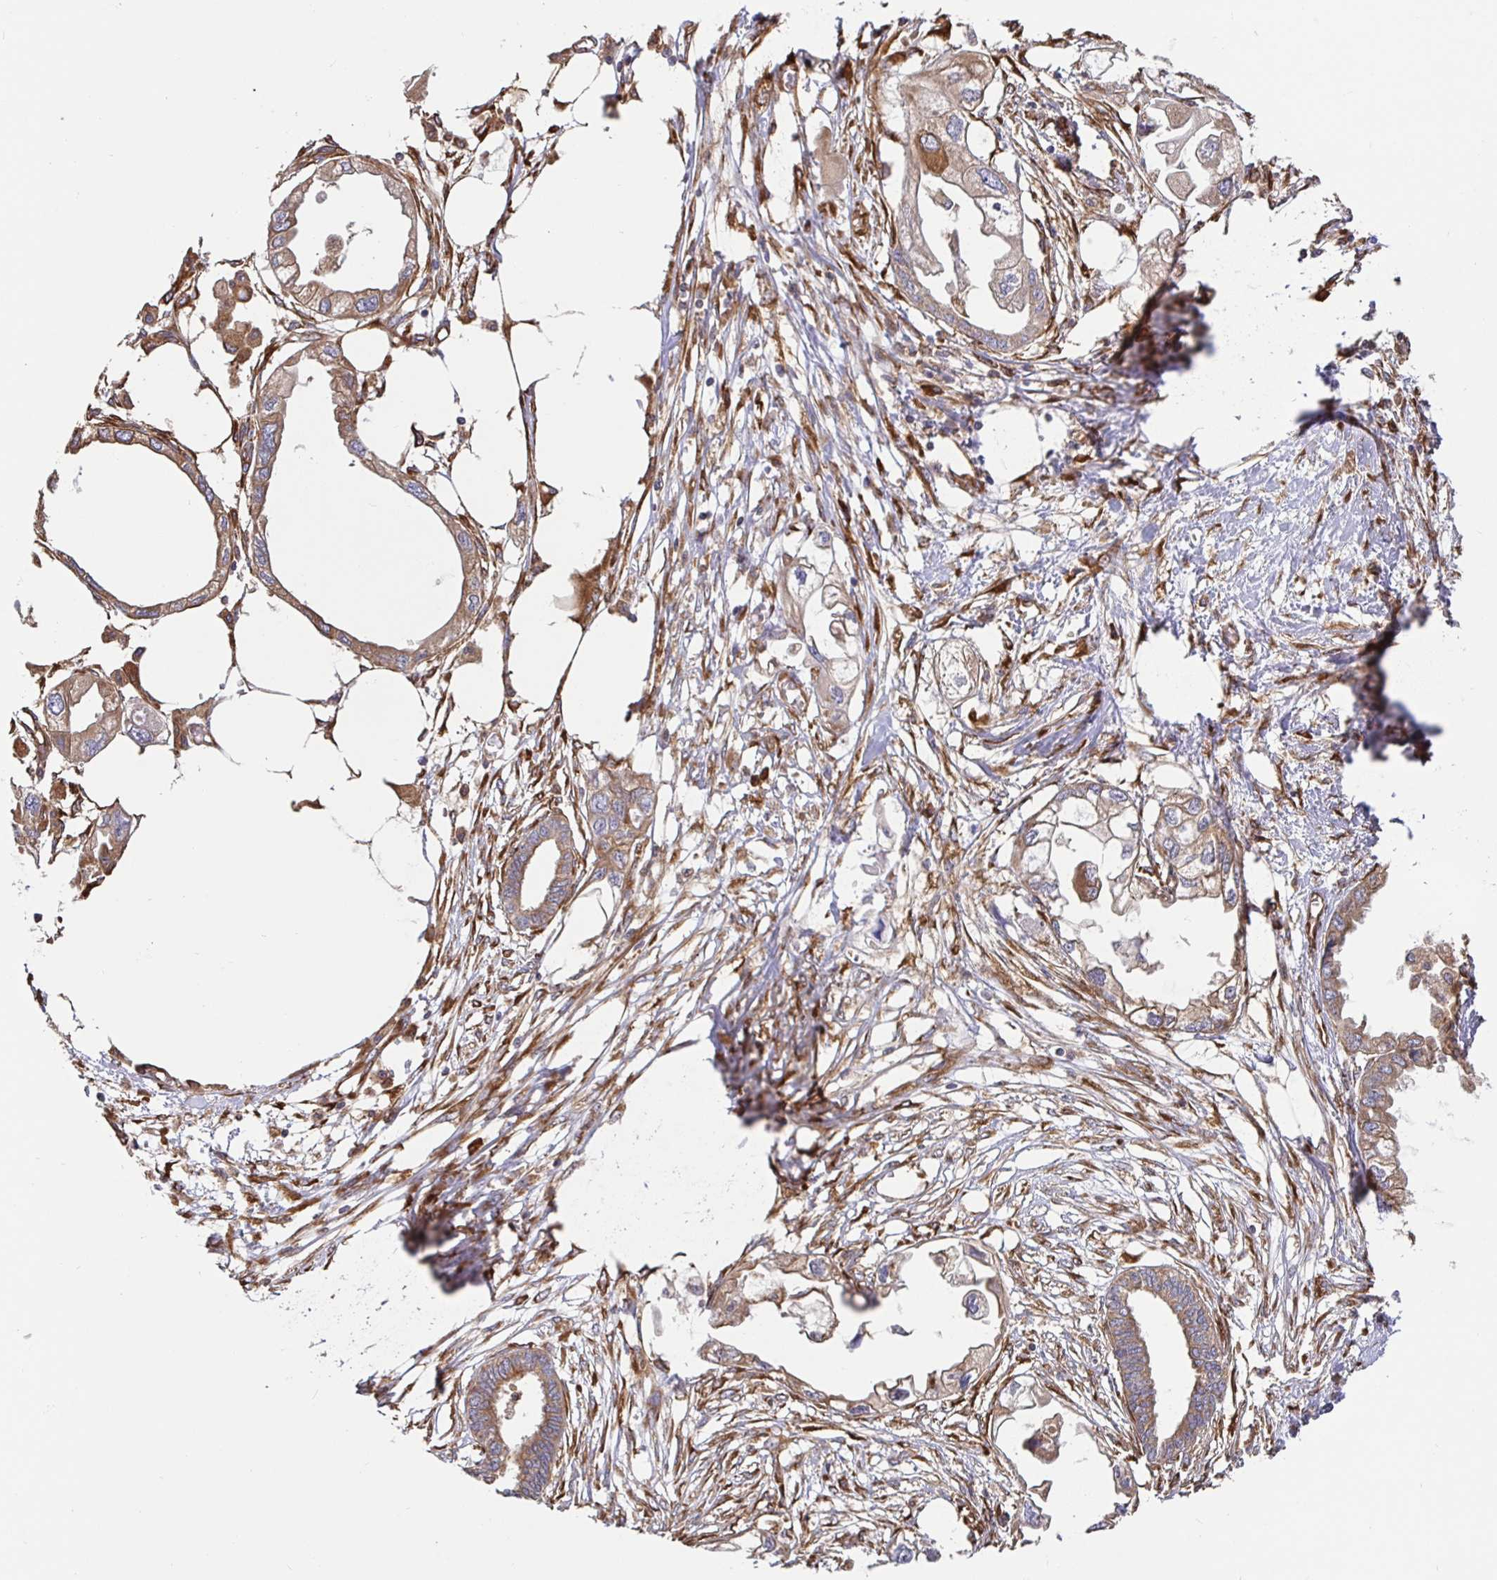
{"staining": {"intensity": "moderate", "quantity": ">75%", "location": "cytoplasmic/membranous"}, "tissue": "endometrial cancer", "cell_type": "Tumor cells", "image_type": "cancer", "snomed": [{"axis": "morphology", "description": "Adenocarcinoma, NOS"}, {"axis": "morphology", "description": "Adenocarcinoma, metastatic, NOS"}, {"axis": "topography", "description": "Adipose tissue"}, {"axis": "topography", "description": "Endometrium"}], "caption": "Endometrial metastatic adenocarcinoma was stained to show a protein in brown. There is medium levels of moderate cytoplasmic/membranous staining in approximately >75% of tumor cells.", "gene": "MAOA", "patient": {"sex": "female", "age": 67}}